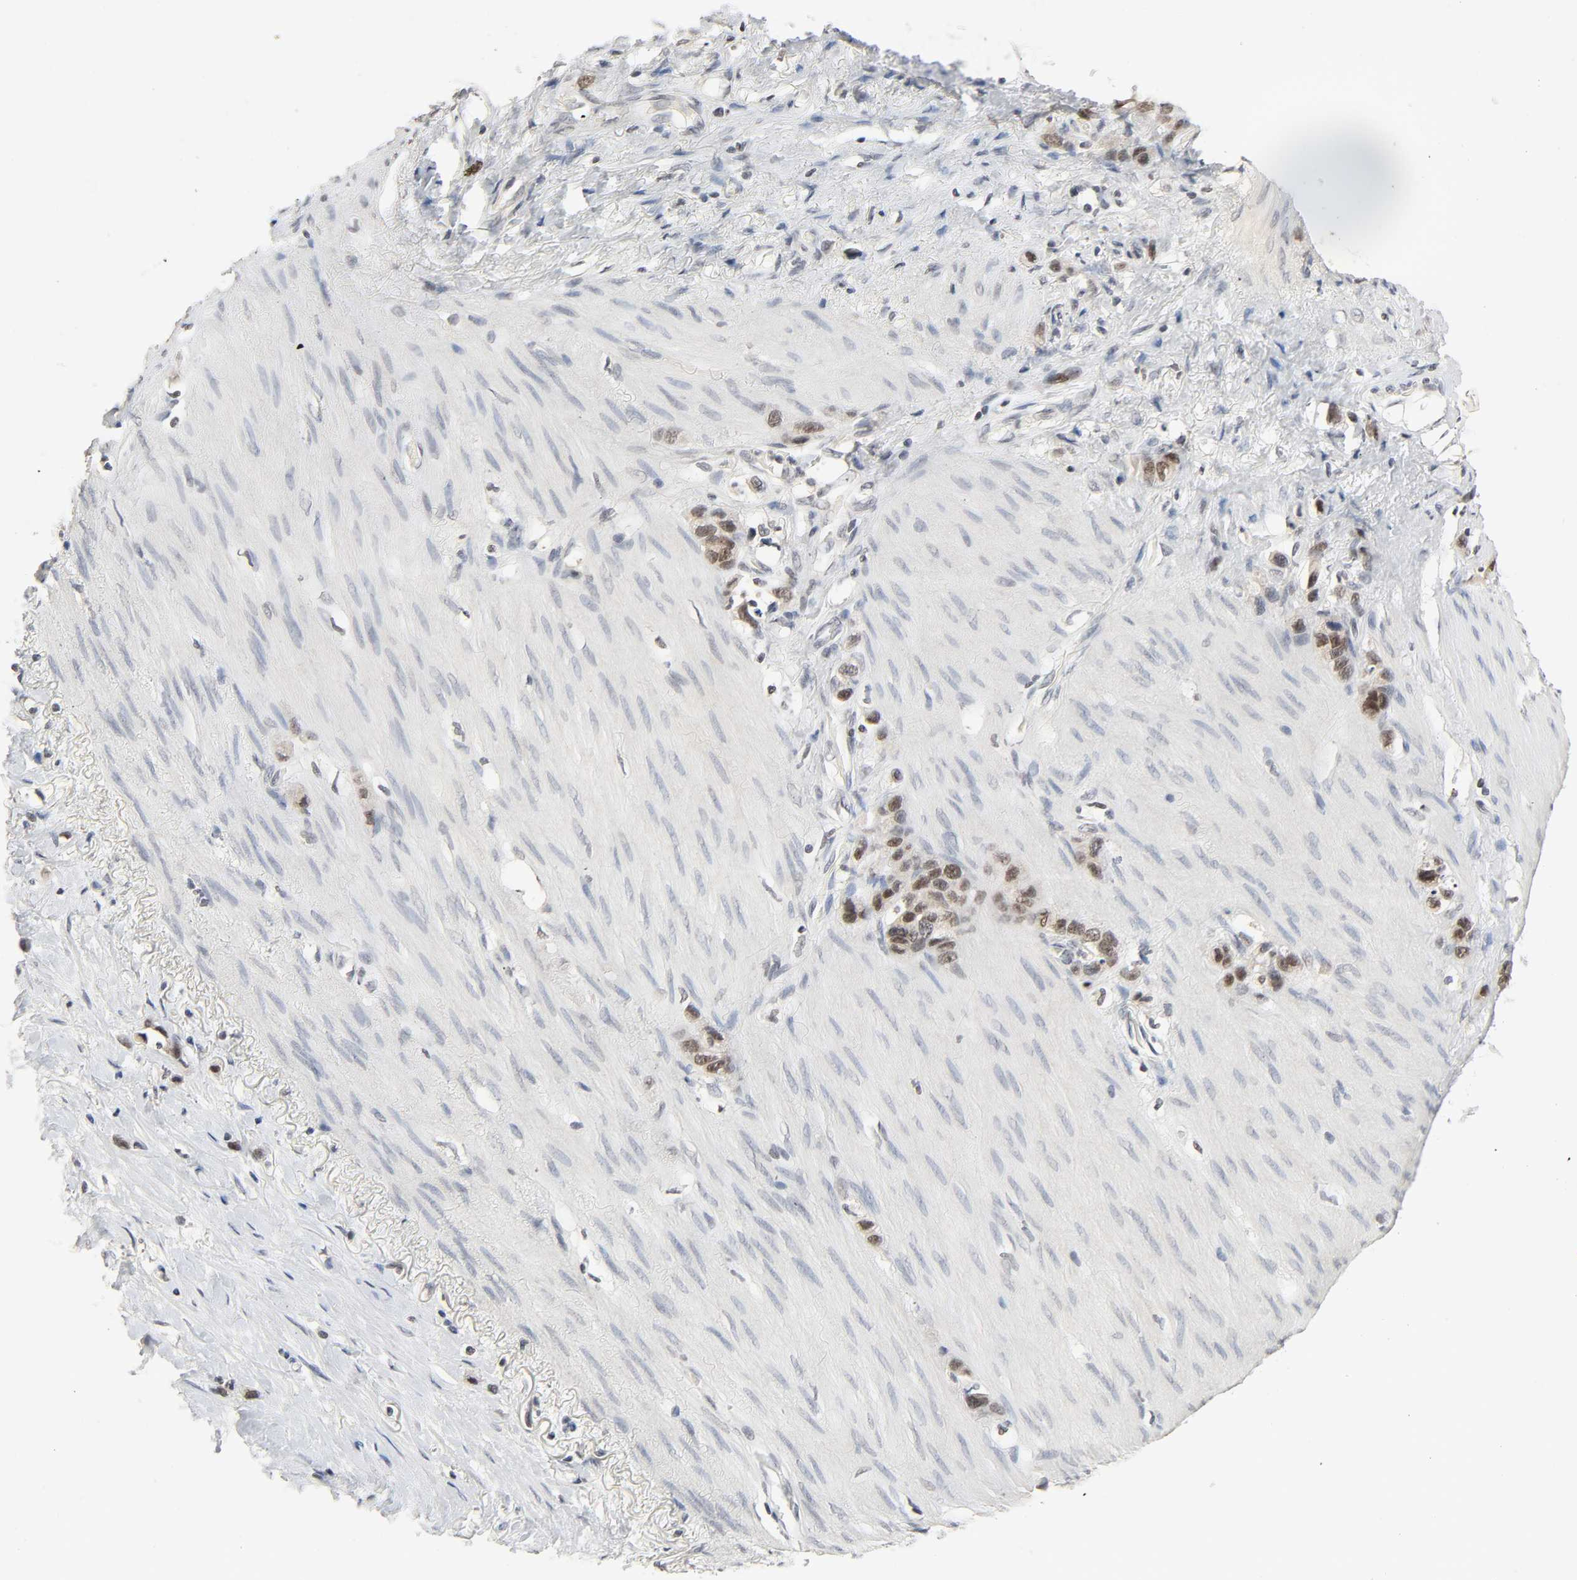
{"staining": {"intensity": "moderate", "quantity": ">75%", "location": "nuclear"}, "tissue": "stomach cancer", "cell_type": "Tumor cells", "image_type": "cancer", "snomed": [{"axis": "morphology", "description": "Normal tissue, NOS"}, {"axis": "morphology", "description": "Adenocarcinoma, NOS"}, {"axis": "morphology", "description": "Adenocarcinoma, High grade"}, {"axis": "topography", "description": "Stomach, upper"}, {"axis": "topography", "description": "Stomach"}], "caption": "About >75% of tumor cells in human stomach adenocarcinoma (high-grade) display moderate nuclear protein positivity as visualized by brown immunohistochemical staining.", "gene": "MAPKAPK5", "patient": {"sex": "female", "age": 65}}